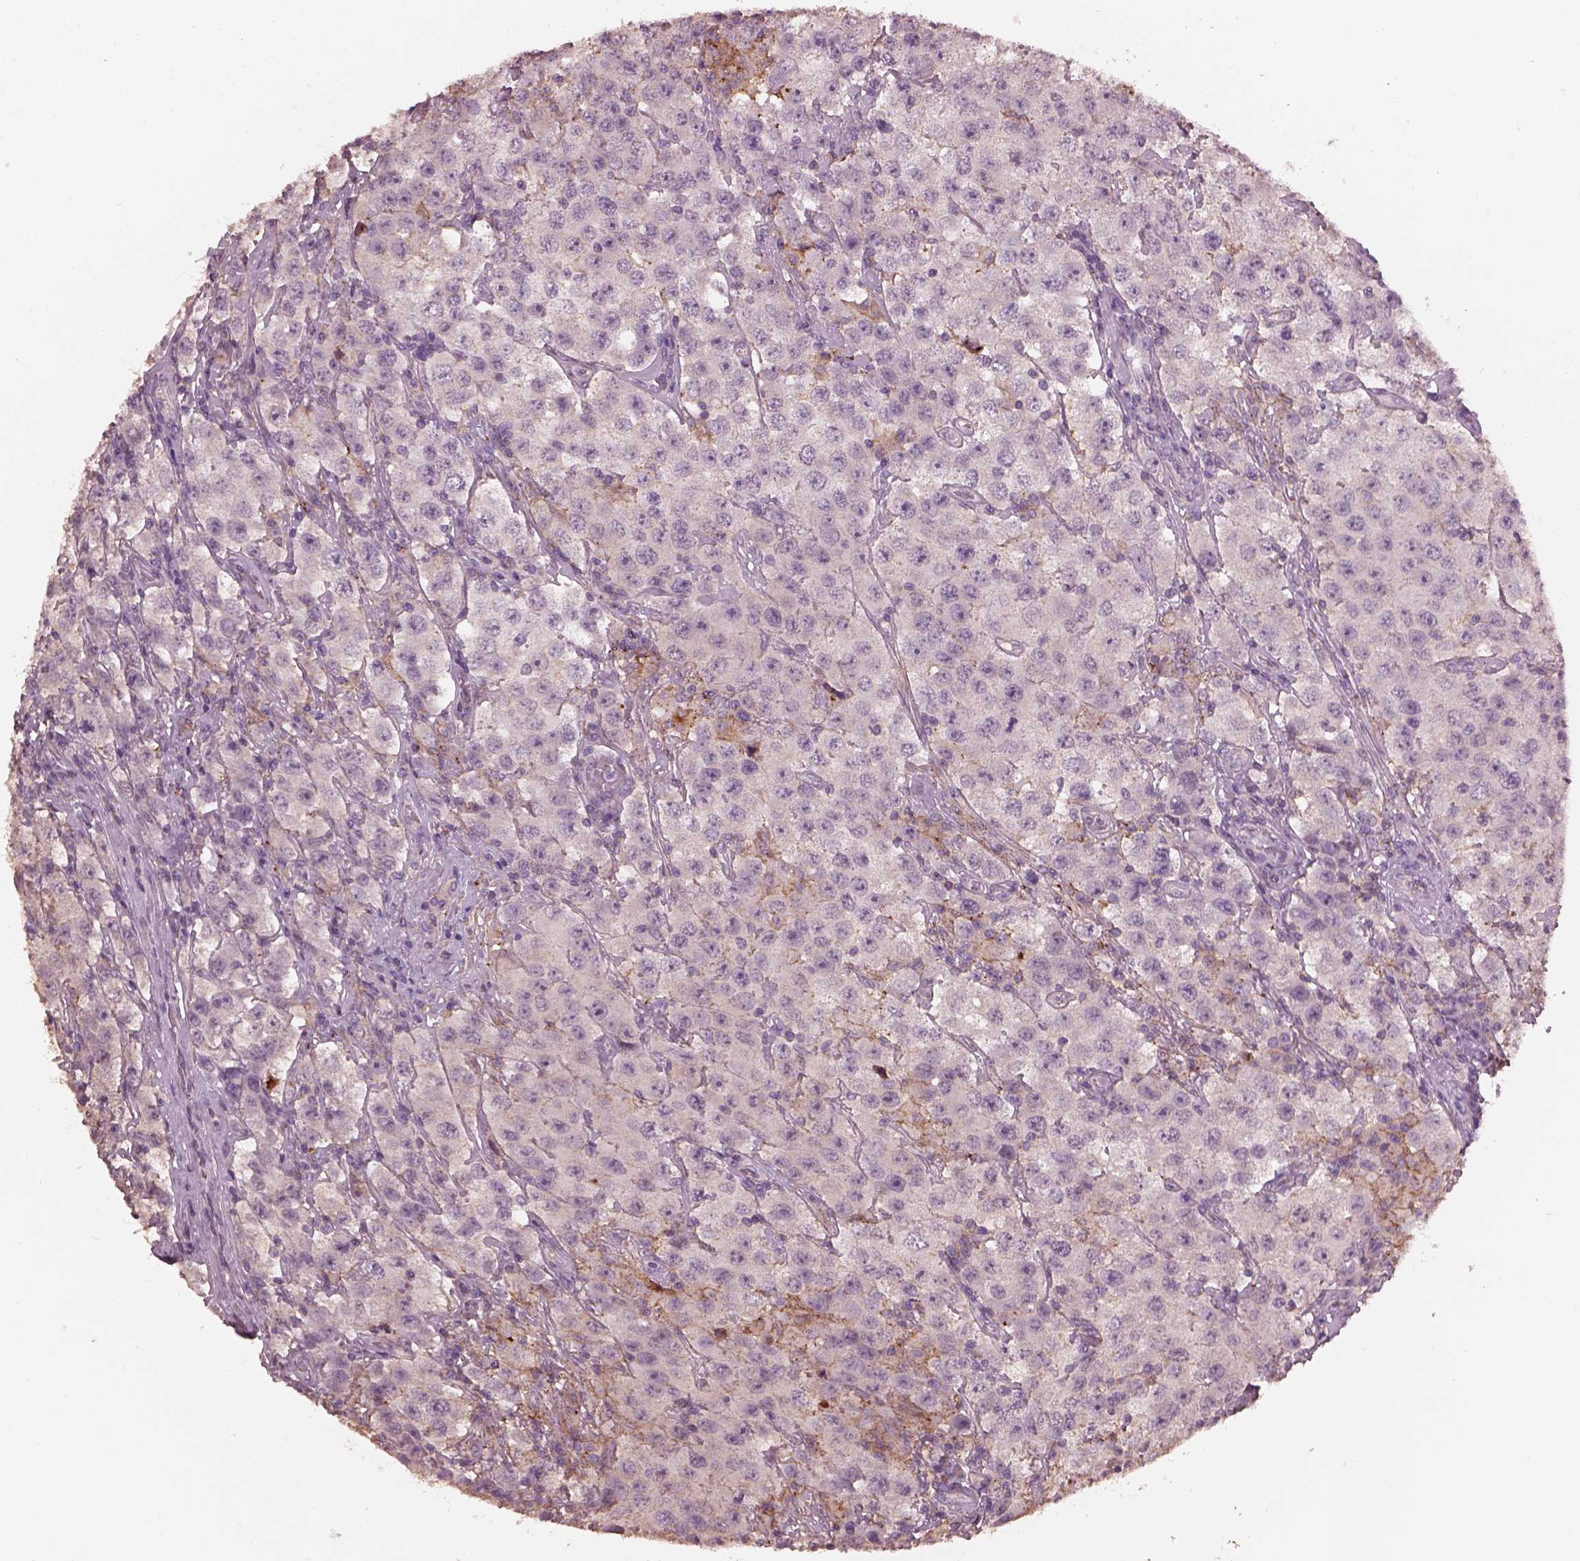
{"staining": {"intensity": "negative", "quantity": "none", "location": "none"}, "tissue": "testis cancer", "cell_type": "Tumor cells", "image_type": "cancer", "snomed": [{"axis": "morphology", "description": "Seminoma, NOS"}, {"axis": "topography", "description": "Testis"}], "caption": "This is a image of IHC staining of testis cancer, which shows no positivity in tumor cells. The staining was performed using DAB to visualize the protein expression in brown, while the nuclei were stained in blue with hematoxylin (Magnification: 20x).", "gene": "SRI", "patient": {"sex": "male", "age": 52}}